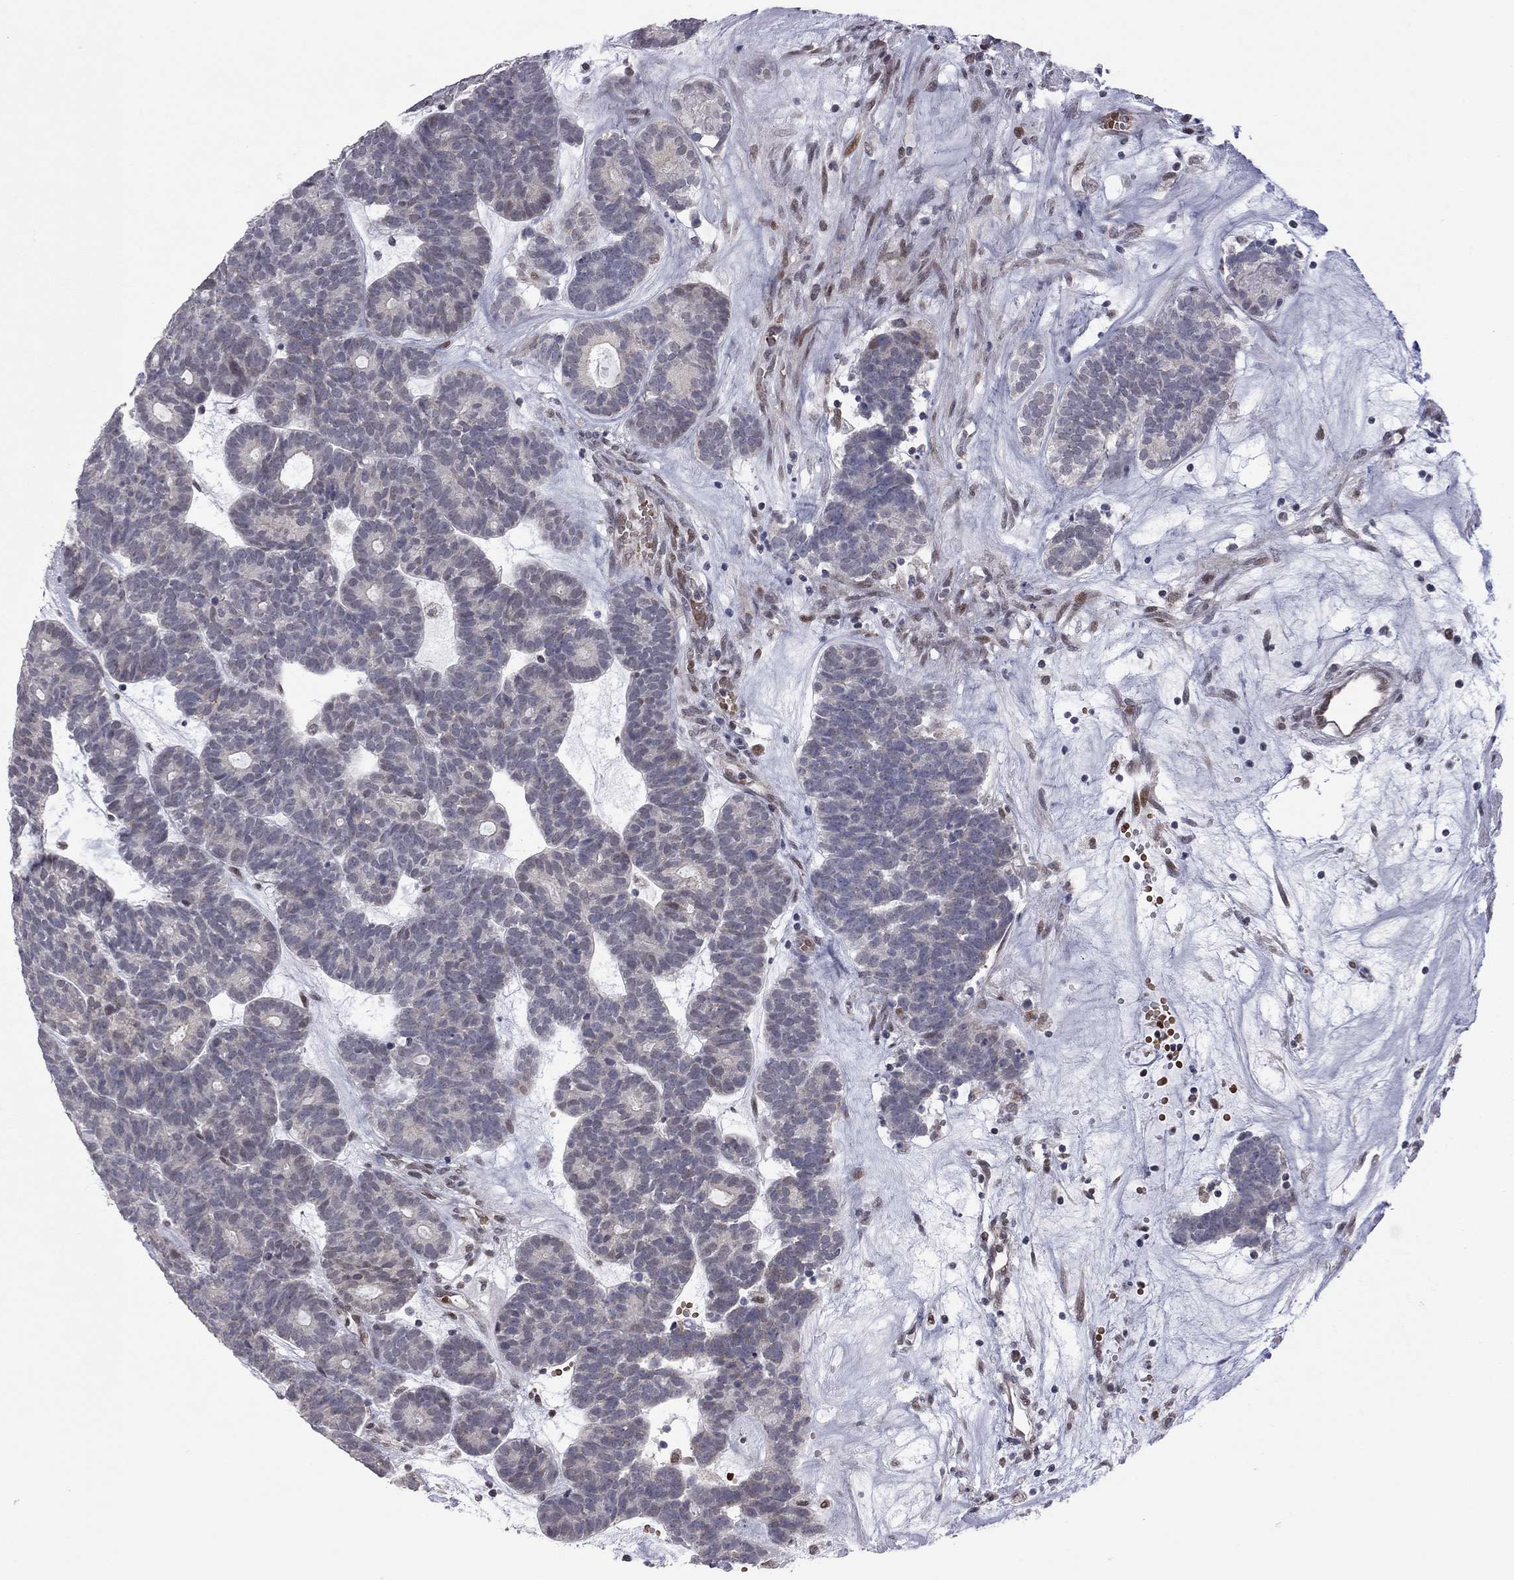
{"staining": {"intensity": "negative", "quantity": "none", "location": "none"}, "tissue": "head and neck cancer", "cell_type": "Tumor cells", "image_type": "cancer", "snomed": [{"axis": "morphology", "description": "Adenocarcinoma, NOS"}, {"axis": "topography", "description": "Head-Neck"}], "caption": "This is an immunohistochemistry histopathology image of head and neck cancer (adenocarcinoma). There is no positivity in tumor cells.", "gene": "MC3R", "patient": {"sex": "female", "age": 81}}